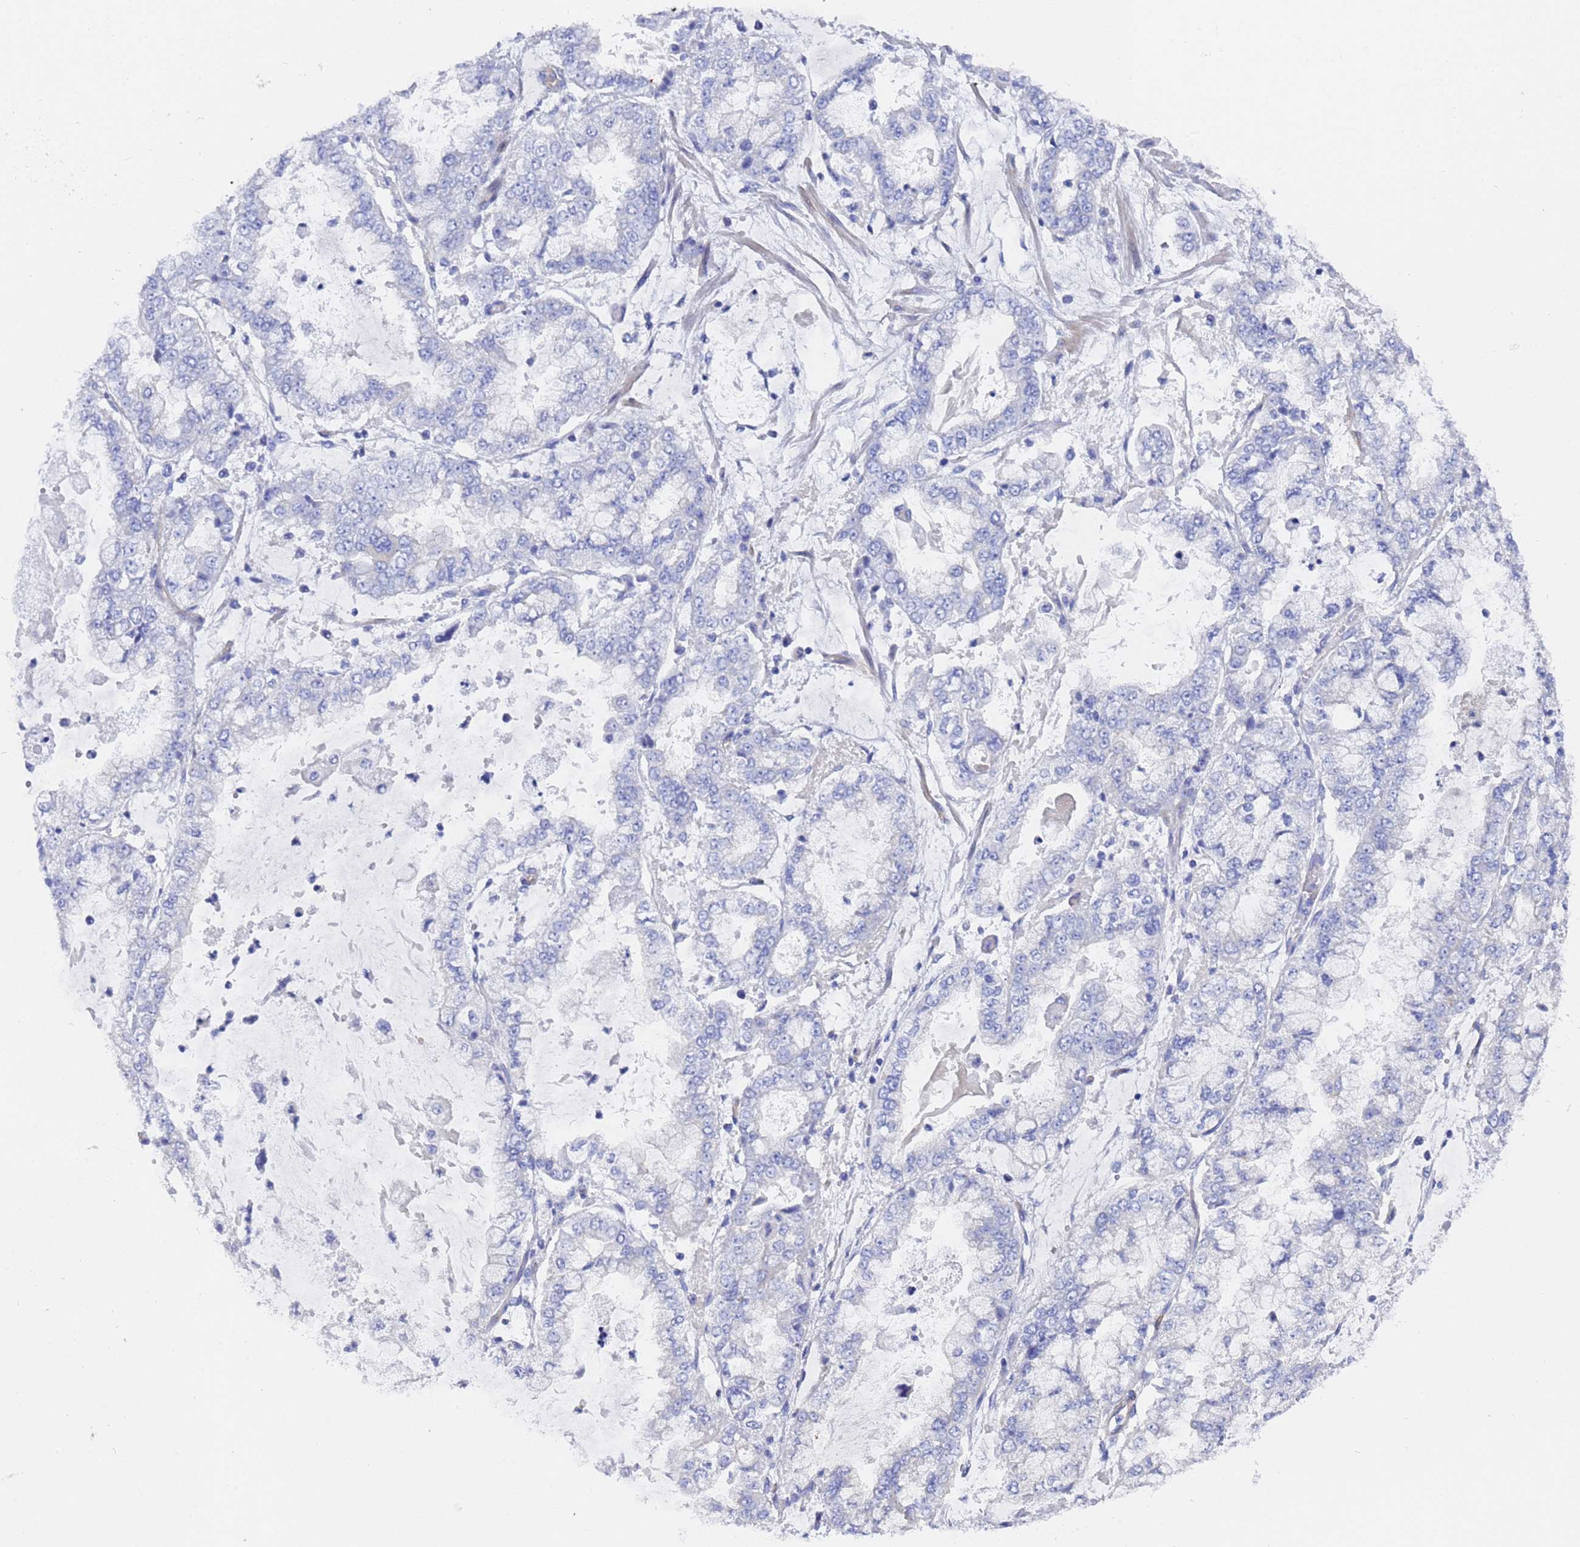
{"staining": {"intensity": "negative", "quantity": "none", "location": "none"}, "tissue": "stomach cancer", "cell_type": "Tumor cells", "image_type": "cancer", "snomed": [{"axis": "morphology", "description": "Adenocarcinoma, NOS"}, {"axis": "topography", "description": "Stomach"}], "caption": "Stomach adenocarcinoma was stained to show a protein in brown. There is no significant staining in tumor cells.", "gene": "TUBB1", "patient": {"sex": "male", "age": 76}}